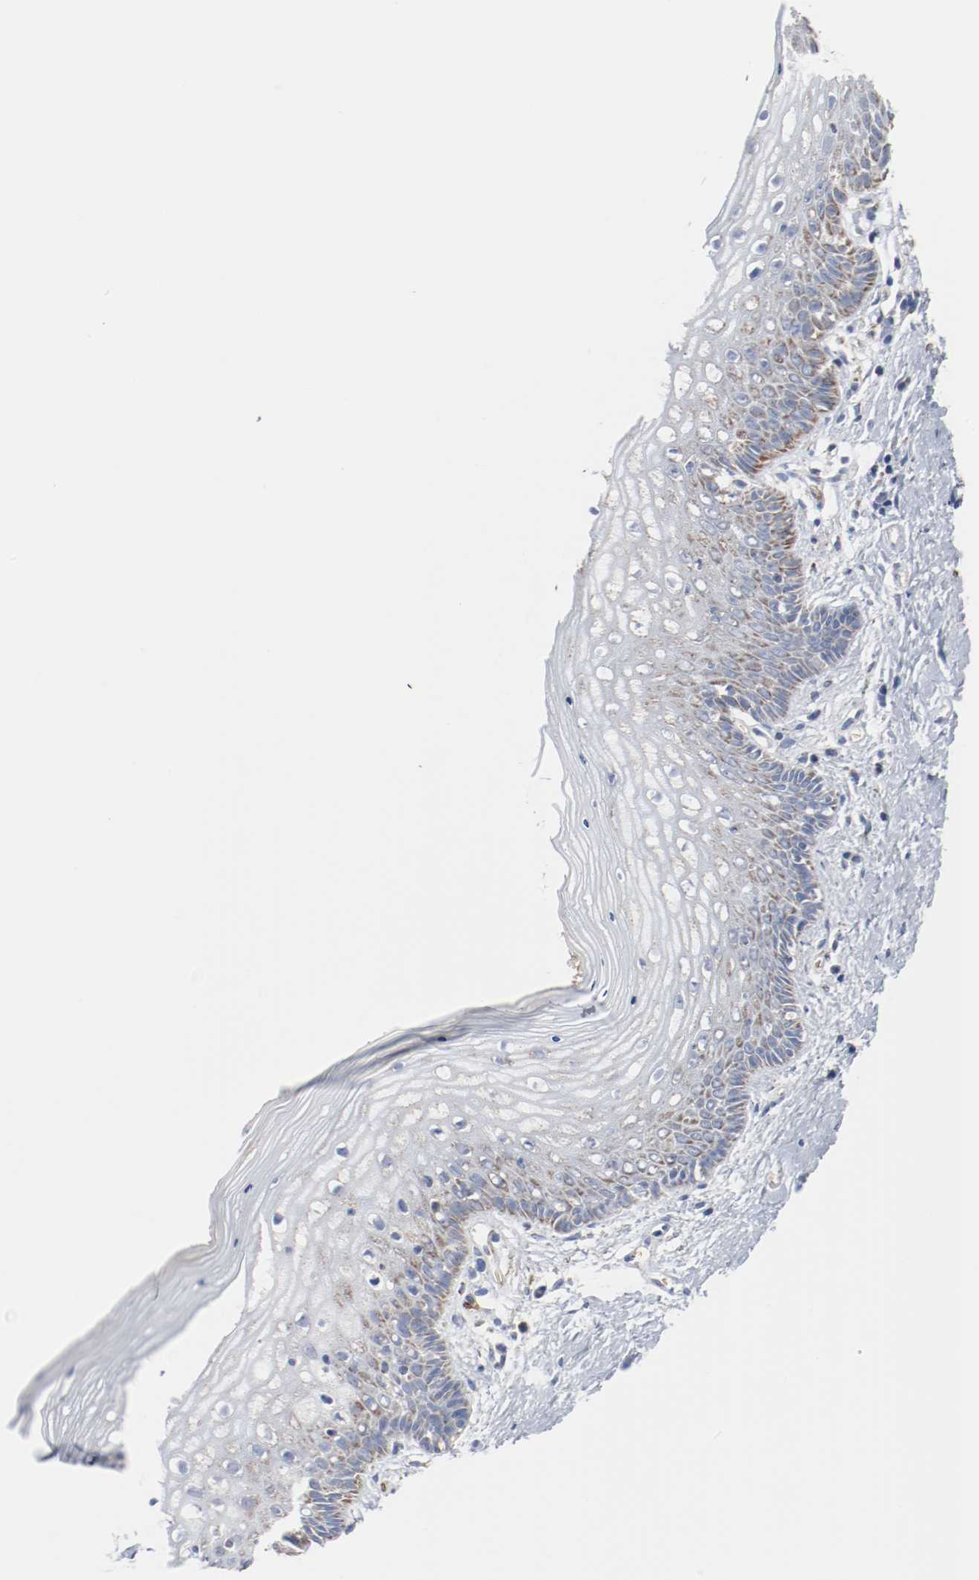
{"staining": {"intensity": "moderate", "quantity": "<25%", "location": "cytoplasmic/membranous"}, "tissue": "vagina", "cell_type": "Squamous epithelial cells", "image_type": "normal", "snomed": [{"axis": "morphology", "description": "Normal tissue, NOS"}, {"axis": "topography", "description": "Vagina"}], "caption": "Protein positivity by IHC shows moderate cytoplasmic/membranous positivity in approximately <25% of squamous epithelial cells in benign vagina.", "gene": "NDUFB8", "patient": {"sex": "female", "age": 46}}